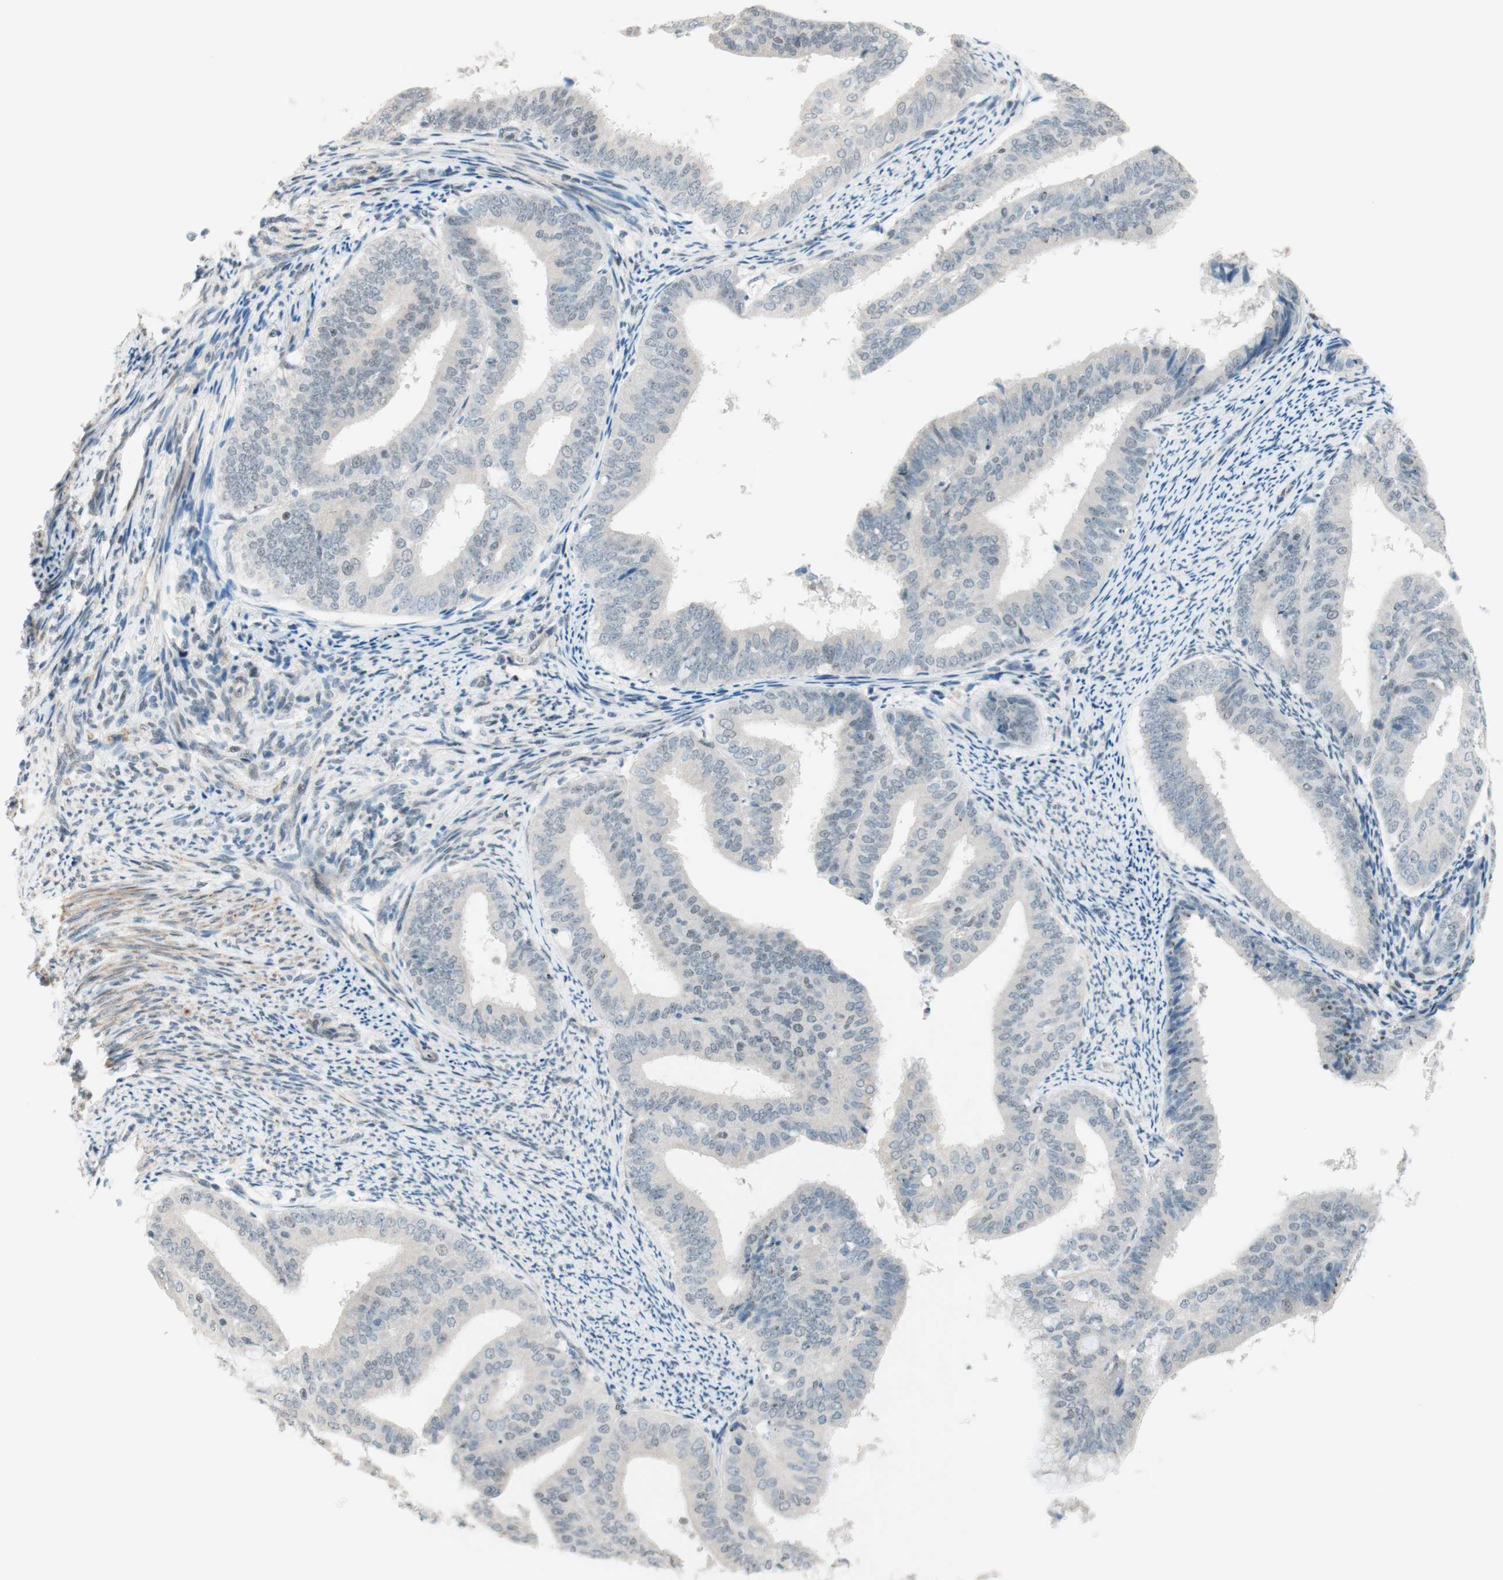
{"staining": {"intensity": "weak", "quantity": "<25%", "location": "nuclear"}, "tissue": "endometrial cancer", "cell_type": "Tumor cells", "image_type": "cancer", "snomed": [{"axis": "morphology", "description": "Adenocarcinoma, NOS"}, {"axis": "topography", "description": "Endometrium"}], "caption": "Adenocarcinoma (endometrial) was stained to show a protein in brown. There is no significant expression in tumor cells.", "gene": "JPH1", "patient": {"sex": "female", "age": 63}}